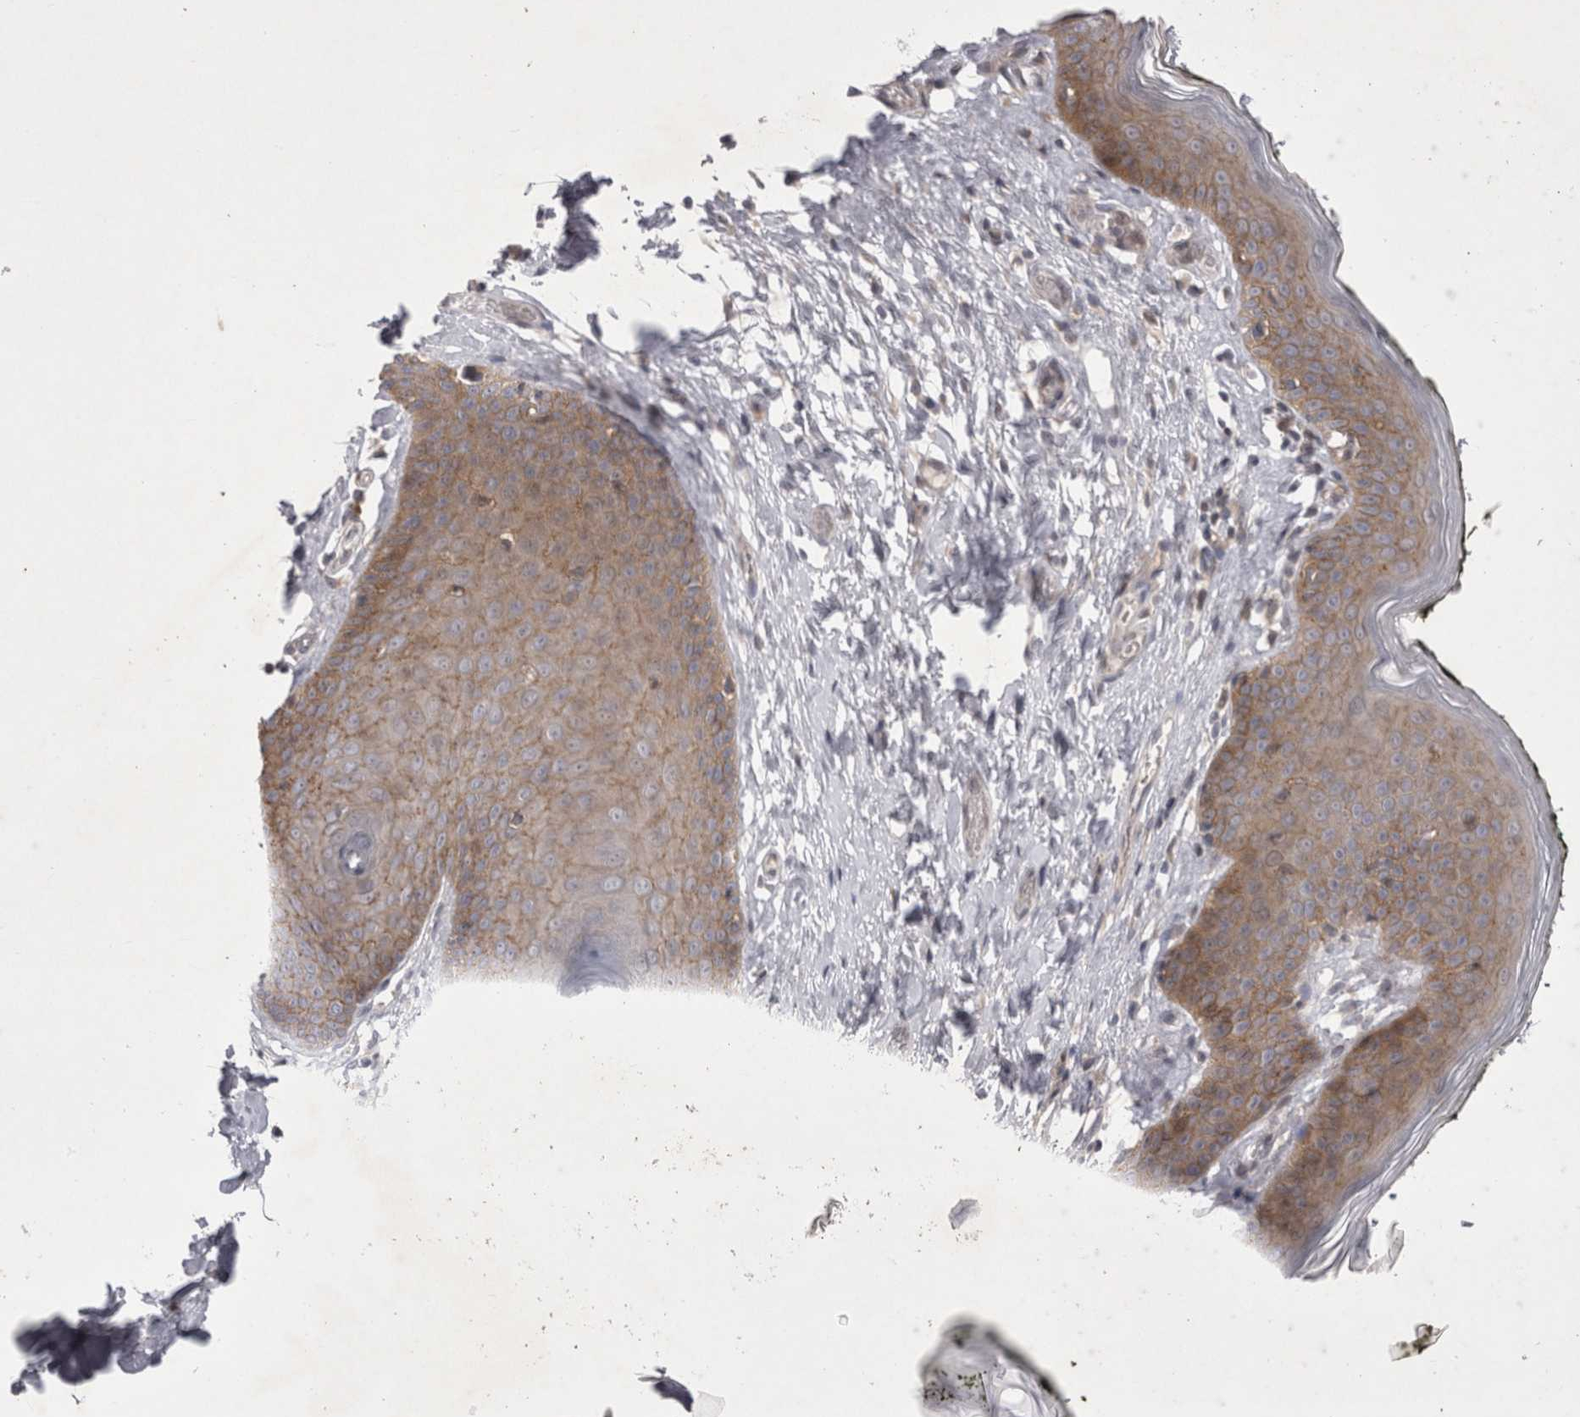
{"staining": {"intensity": "moderate", "quantity": ">75%", "location": "cytoplasmic/membranous"}, "tissue": "skin", "cell_type": "Epidermal cells", "image_type": "normal", "snomed": [{"axis": "morphology", "description": "Normal tissue, NOS"}, {"axis": "morphology", "description": "Inflammation, NOS"}, {"axis": "topography", "description": "Vulva"}], "caption": "Immunohistochemical staining of unremarkable human skin reveals moderate cytoplasmic/membranous protein expression in approximately >75% of epidermal cells.", "gene": "NENF", "patient": {"sex": "female", "age": 84}}